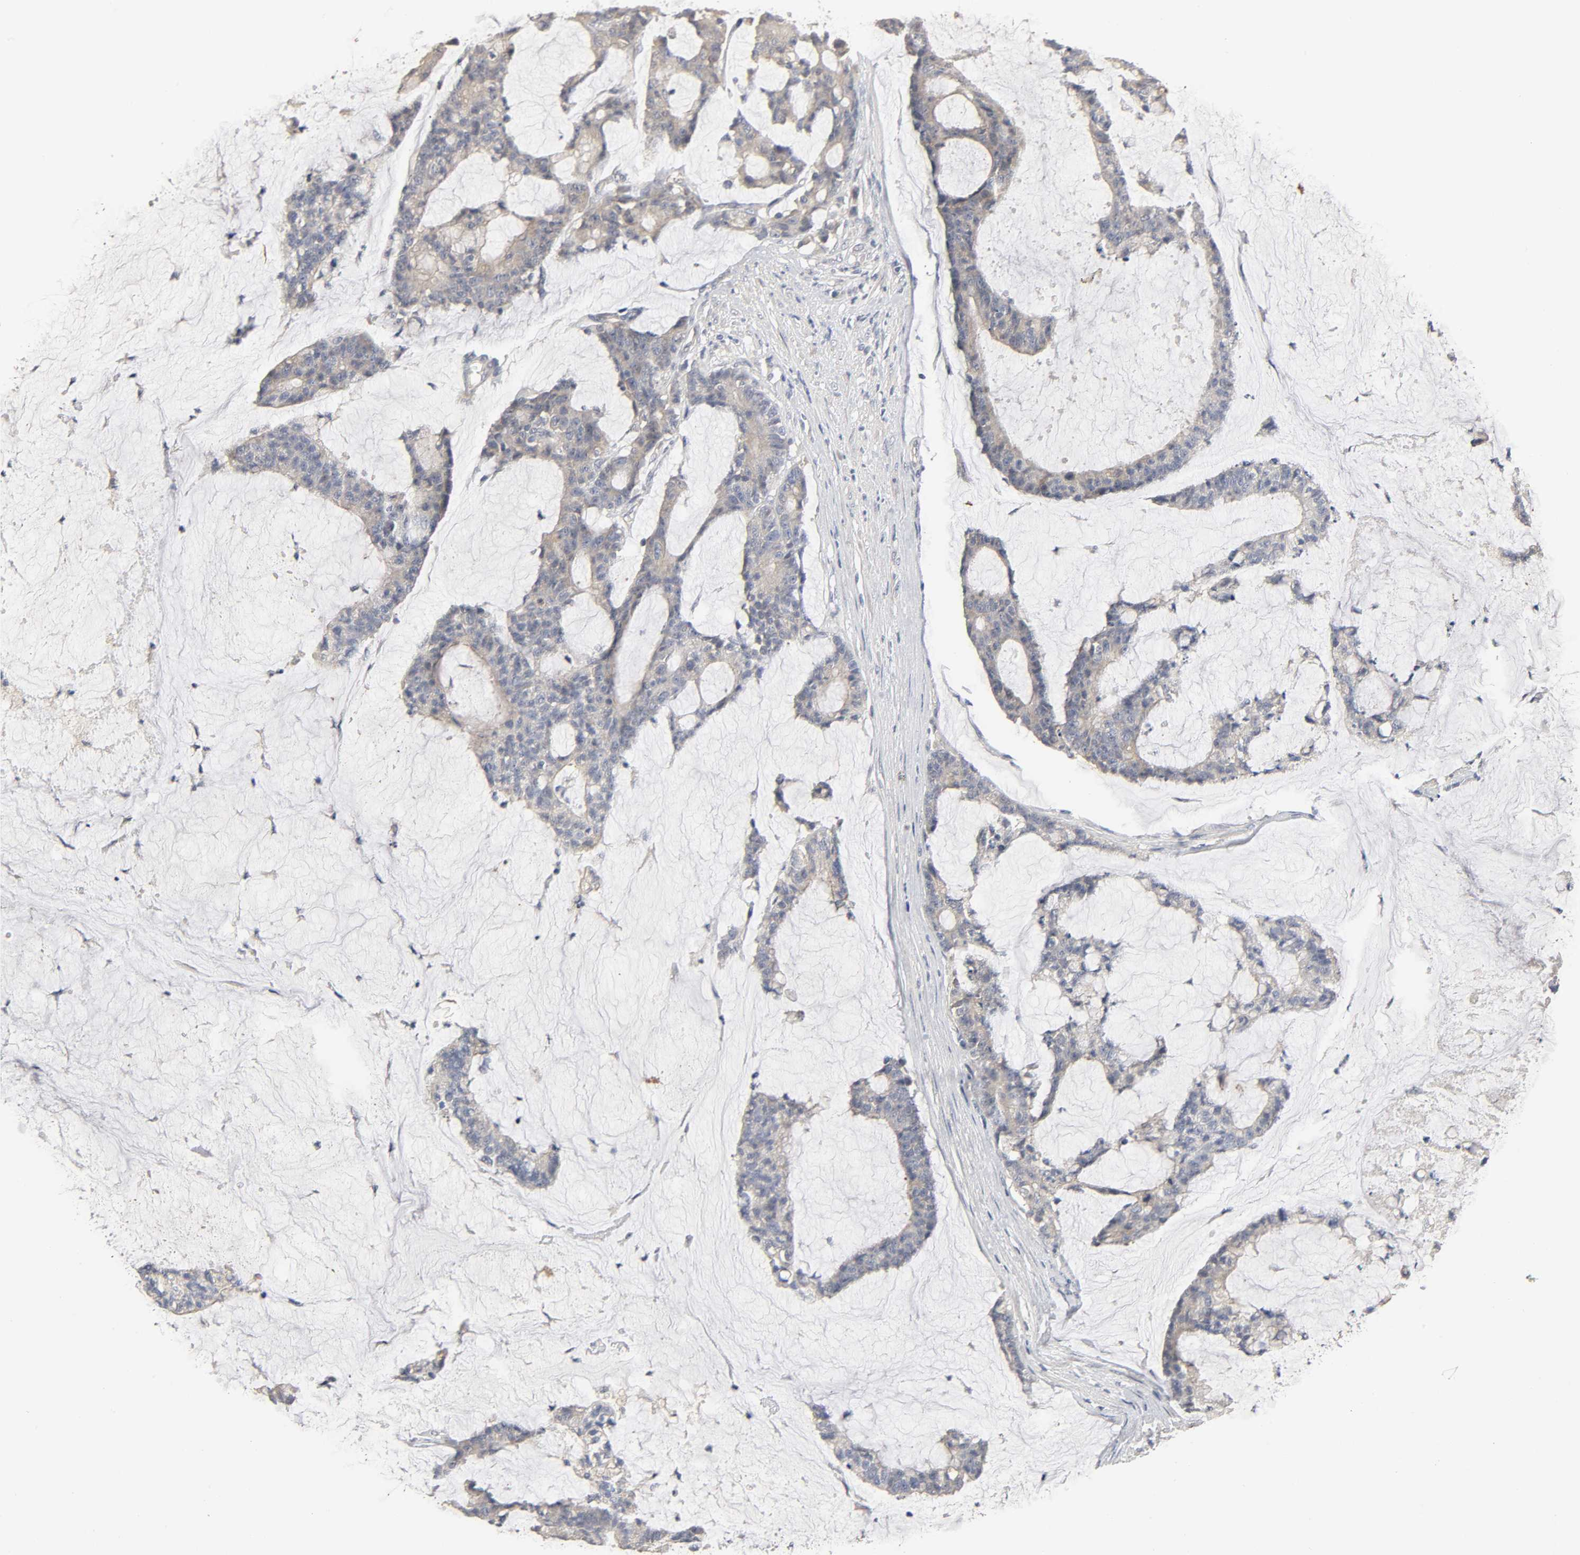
{"staining": {"intensity": "weak", "quantity": "<25%", "location": "cytoplasmic/membranous"}, "tissue": "colorectal cancer", "cell_type": "Tumor cells", "image_type": "cancer", "snomed": [{"axis": "morphology", "description": "Adenocarcinoma, NOS"}, {"axis": "topography", "description": "Colon"}], "caption": "Photomicrograph shows no protein positivity in tumor cells of colorectal cancer tissue. (DAB immunohistochemistry with hematoxylin counter stain).", "gene": "SLC10A2", "patient": {"sex": "female", "age": 84}}